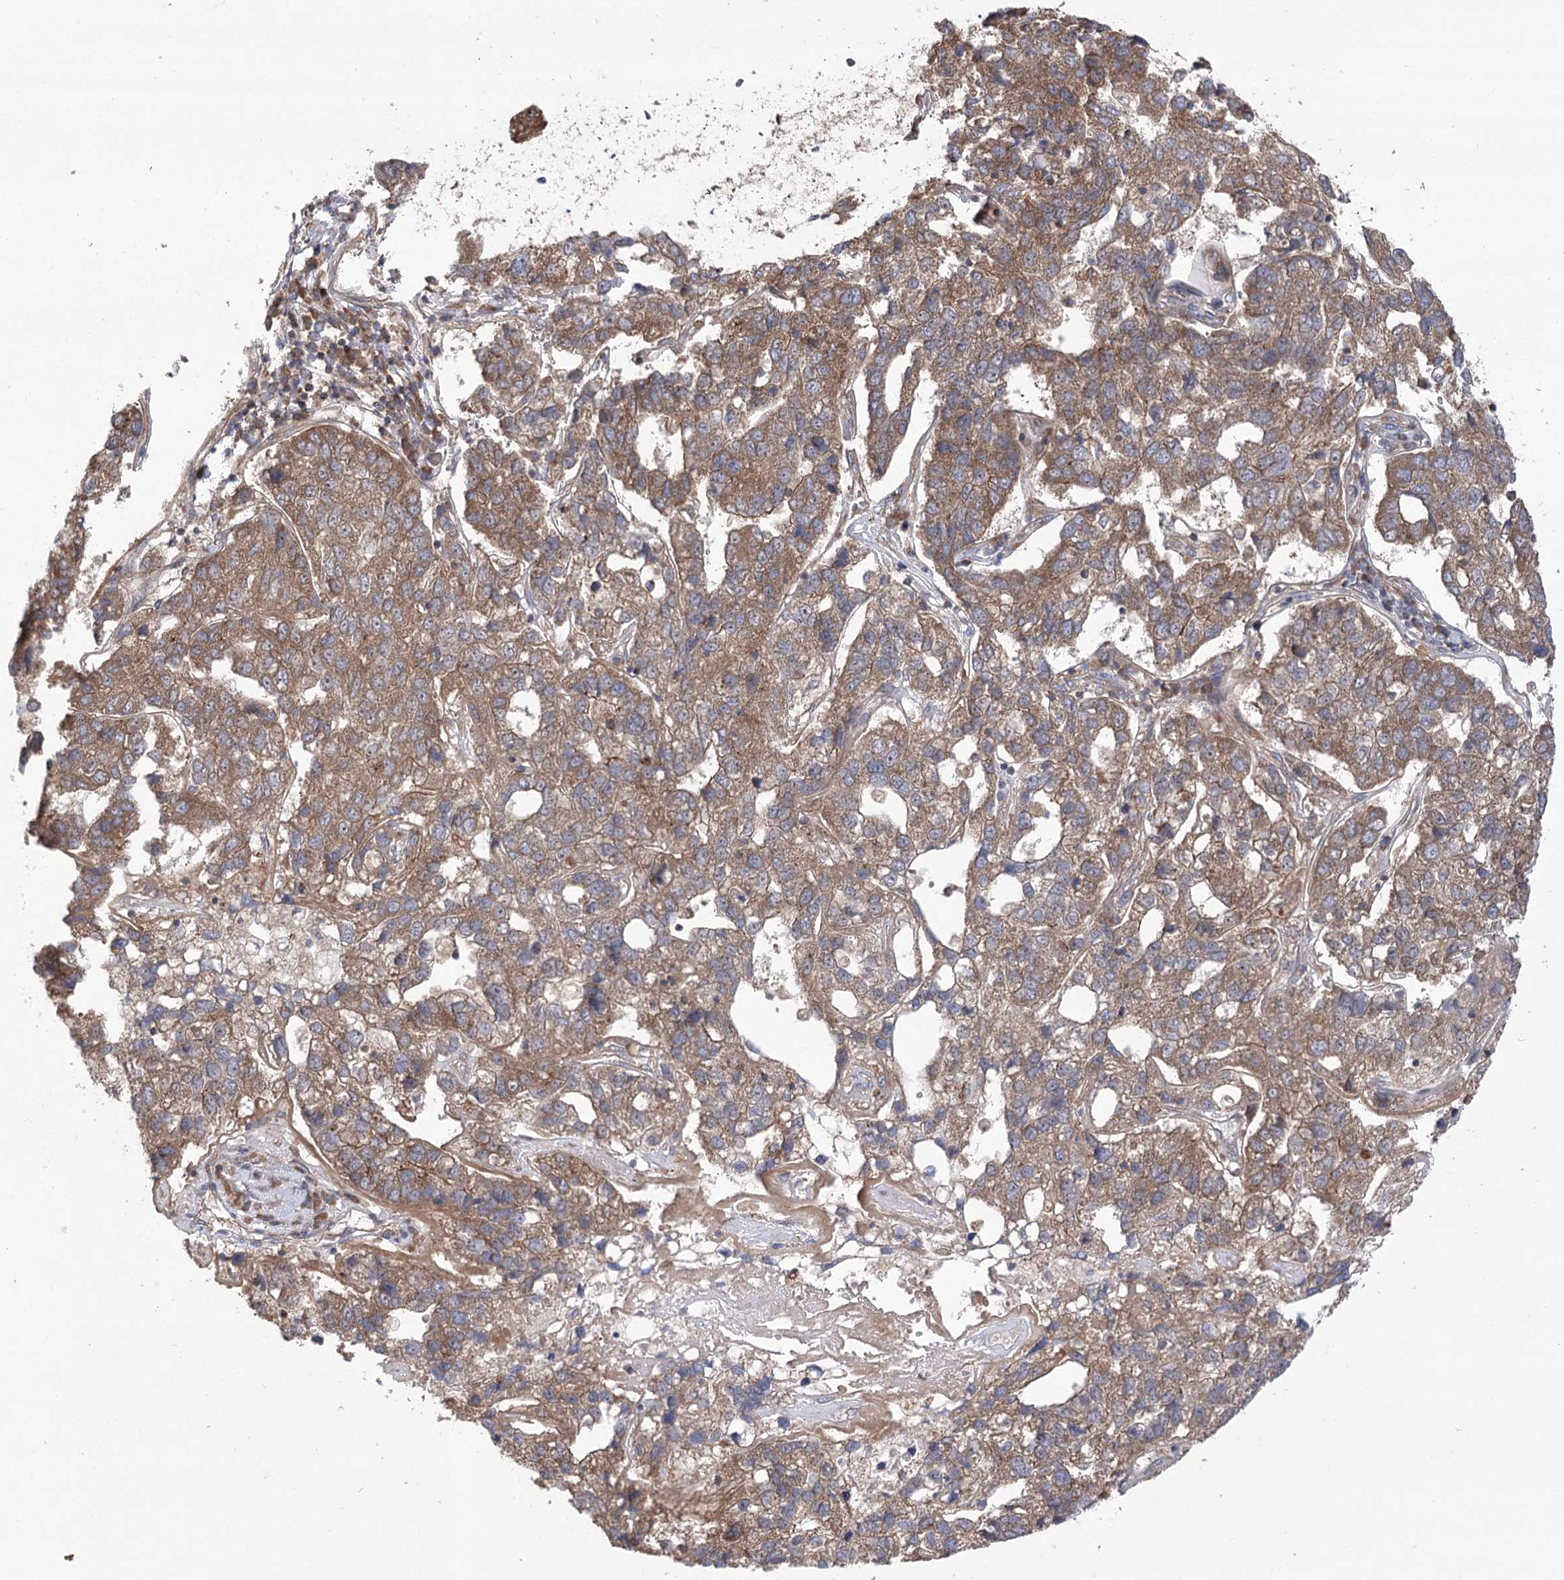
{"staining": {"intensity": "moderate", "quantity": ">75%", "location": "cytoplasmic/membranous"}, "tissue": "pancreatic cancer", "cell_type": "Tumor cells", "image_type": "cancer", "snomed": [{"axis": "morphology", "description": "Adenocarcinoma, NOS"}, {"axis": "topography", "description": "Pancreas"}], "caption": "The photomicrograph exhibits immunohistochemical staining of pancreatic cancer. There is moderate cytoplasmic/membranous expression is appreciated in about >75% of tumor cells.", "gene": "VPS37B", "patient": {"sex": "female", "age": 61}}